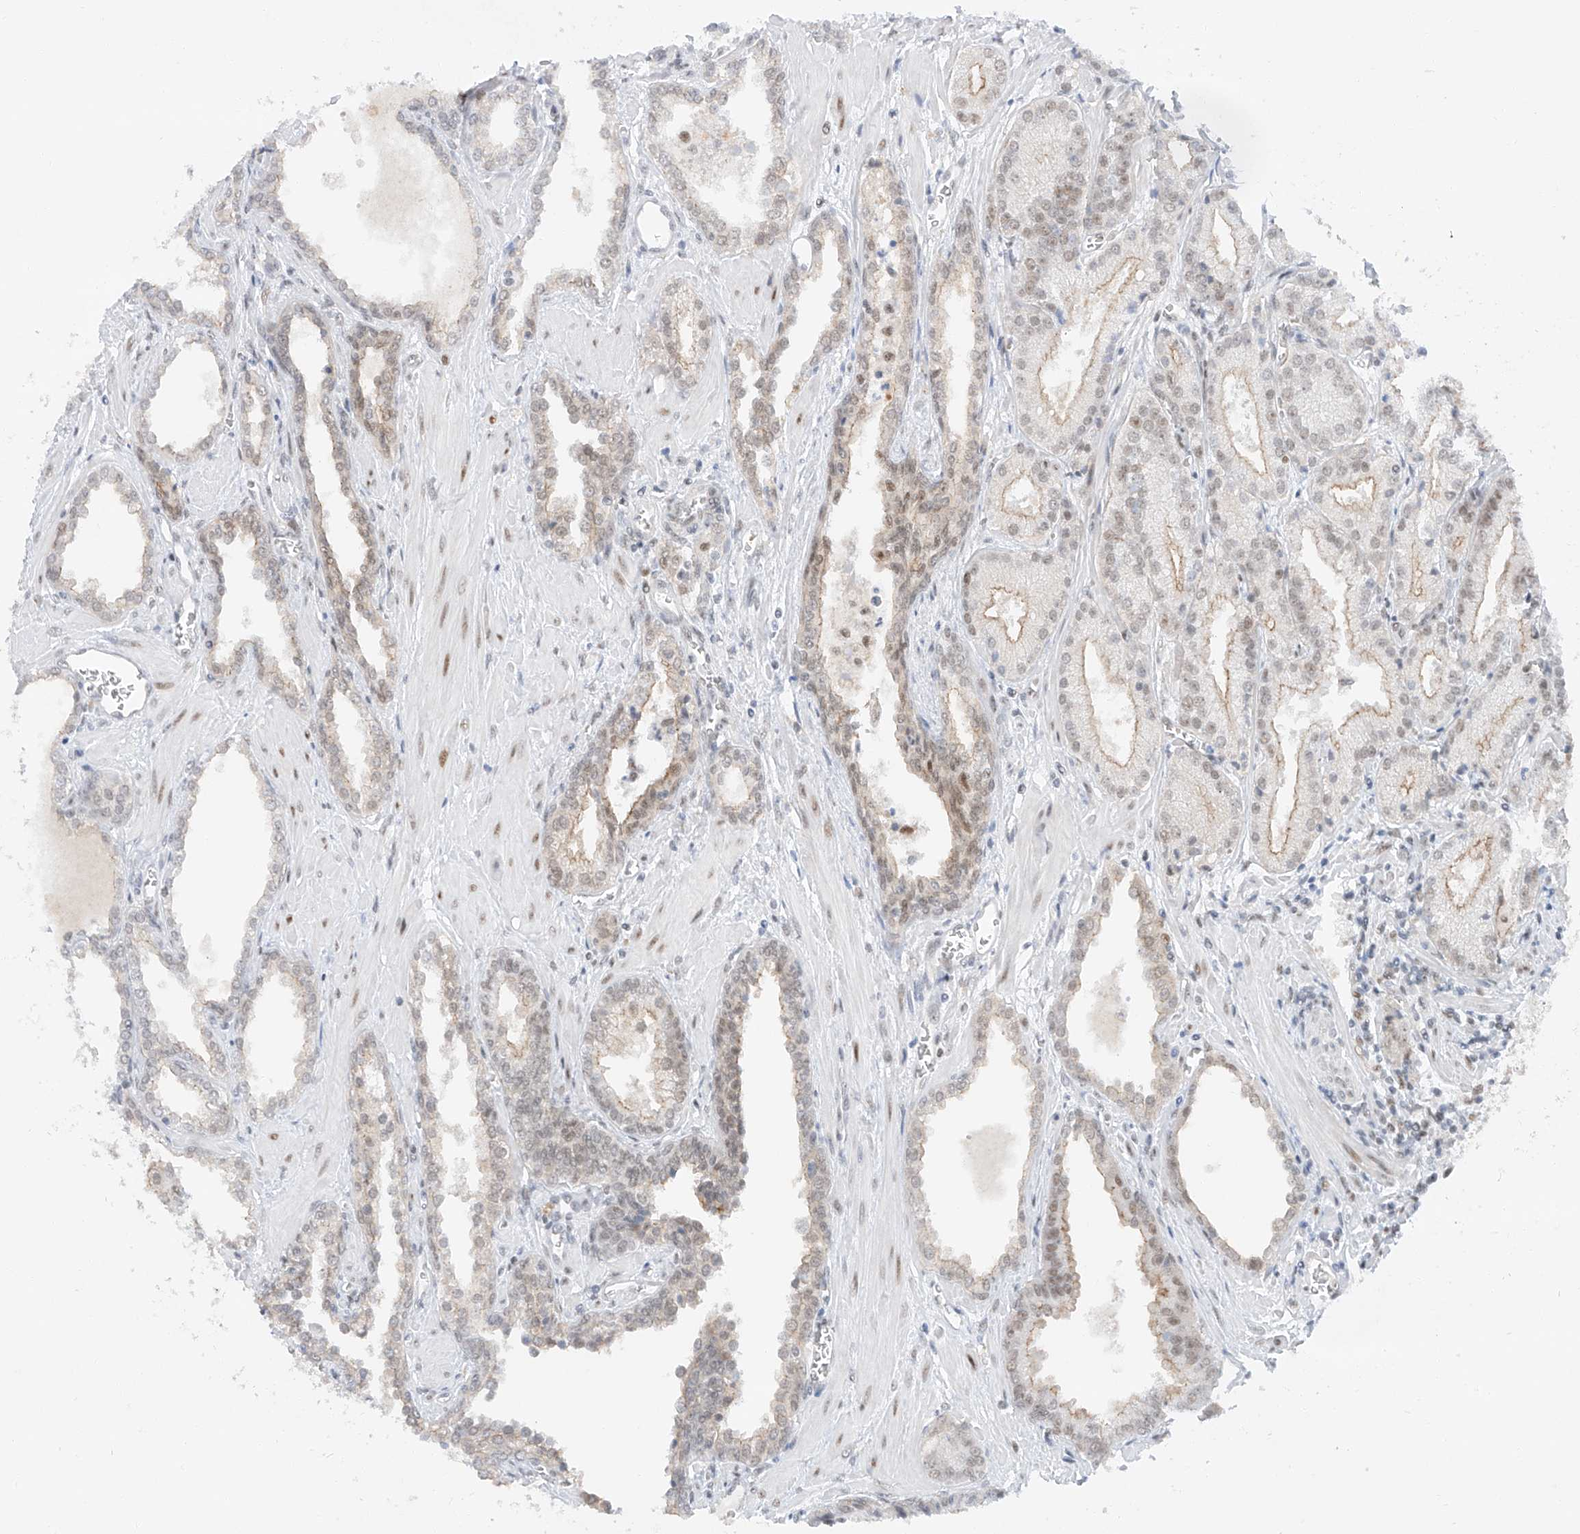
{"staining": {"intensity": "moderate", "quantity": "25%-75%", "location": "cytoplasmic/membranous,nuclear"}, "tissue": "prostate cancer", "cell_type": "Tumor cells", "image_type": "cancer", "snomed": [{"axis": "morphology", "description": "Adenocarcinoma, Low grade"}, {"axis": "topography", "description": "Prostate"}], "caption": "Protein analysis of adenocarcinoma (low-grade) (prostate) tissue exhibits moderate cytoplasmic/membranous and nuclear staining in about 25%-75% of tumor cells. Using DAB (3,3'-diaminobenzidine) (brown) and hematoxylin (blue) stains, captured at high magnification using brightfield microscopy.", "gene": "POGK", "patient": {"sex": "male", "age": 67}}